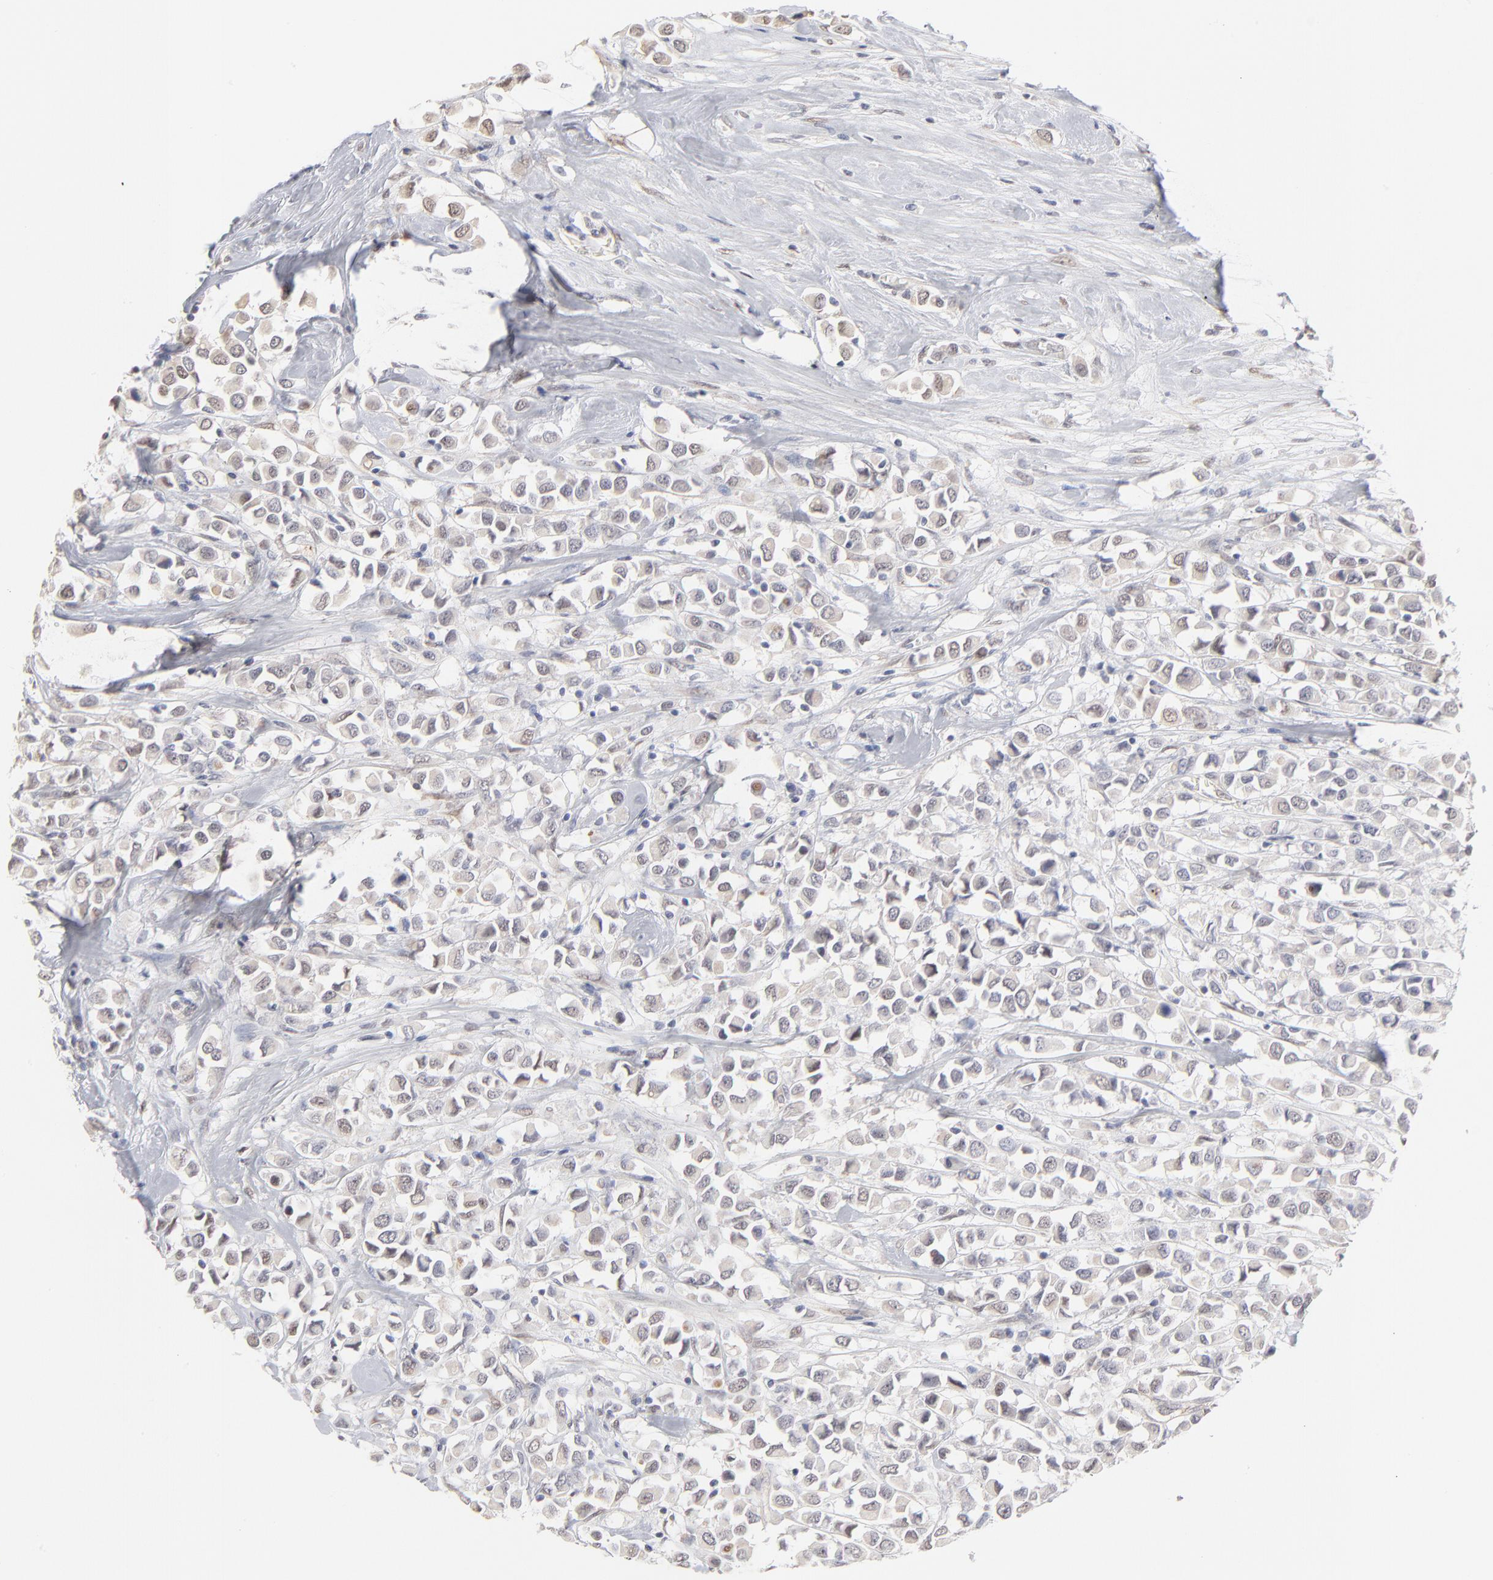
{"staining": {"intensity": "weak", "quantity": "<25%", "location": "cytoplasmic/membranous,nuclear"}, "tissue": "breast cancer", "cell_type": "Tumor cells", "image_type": "cancer", "snomed": [{"axis": "morphology", "description": "Duct carcinoma"}, {"axis": "topography", "description": "Breast"}], "caption": "IHC of breast cancer (infiltrating ductal carcinoma) displays no positivity in tumor cells.", "gene": "RBM3", "patient": {"sex": "female", "age": 61}}